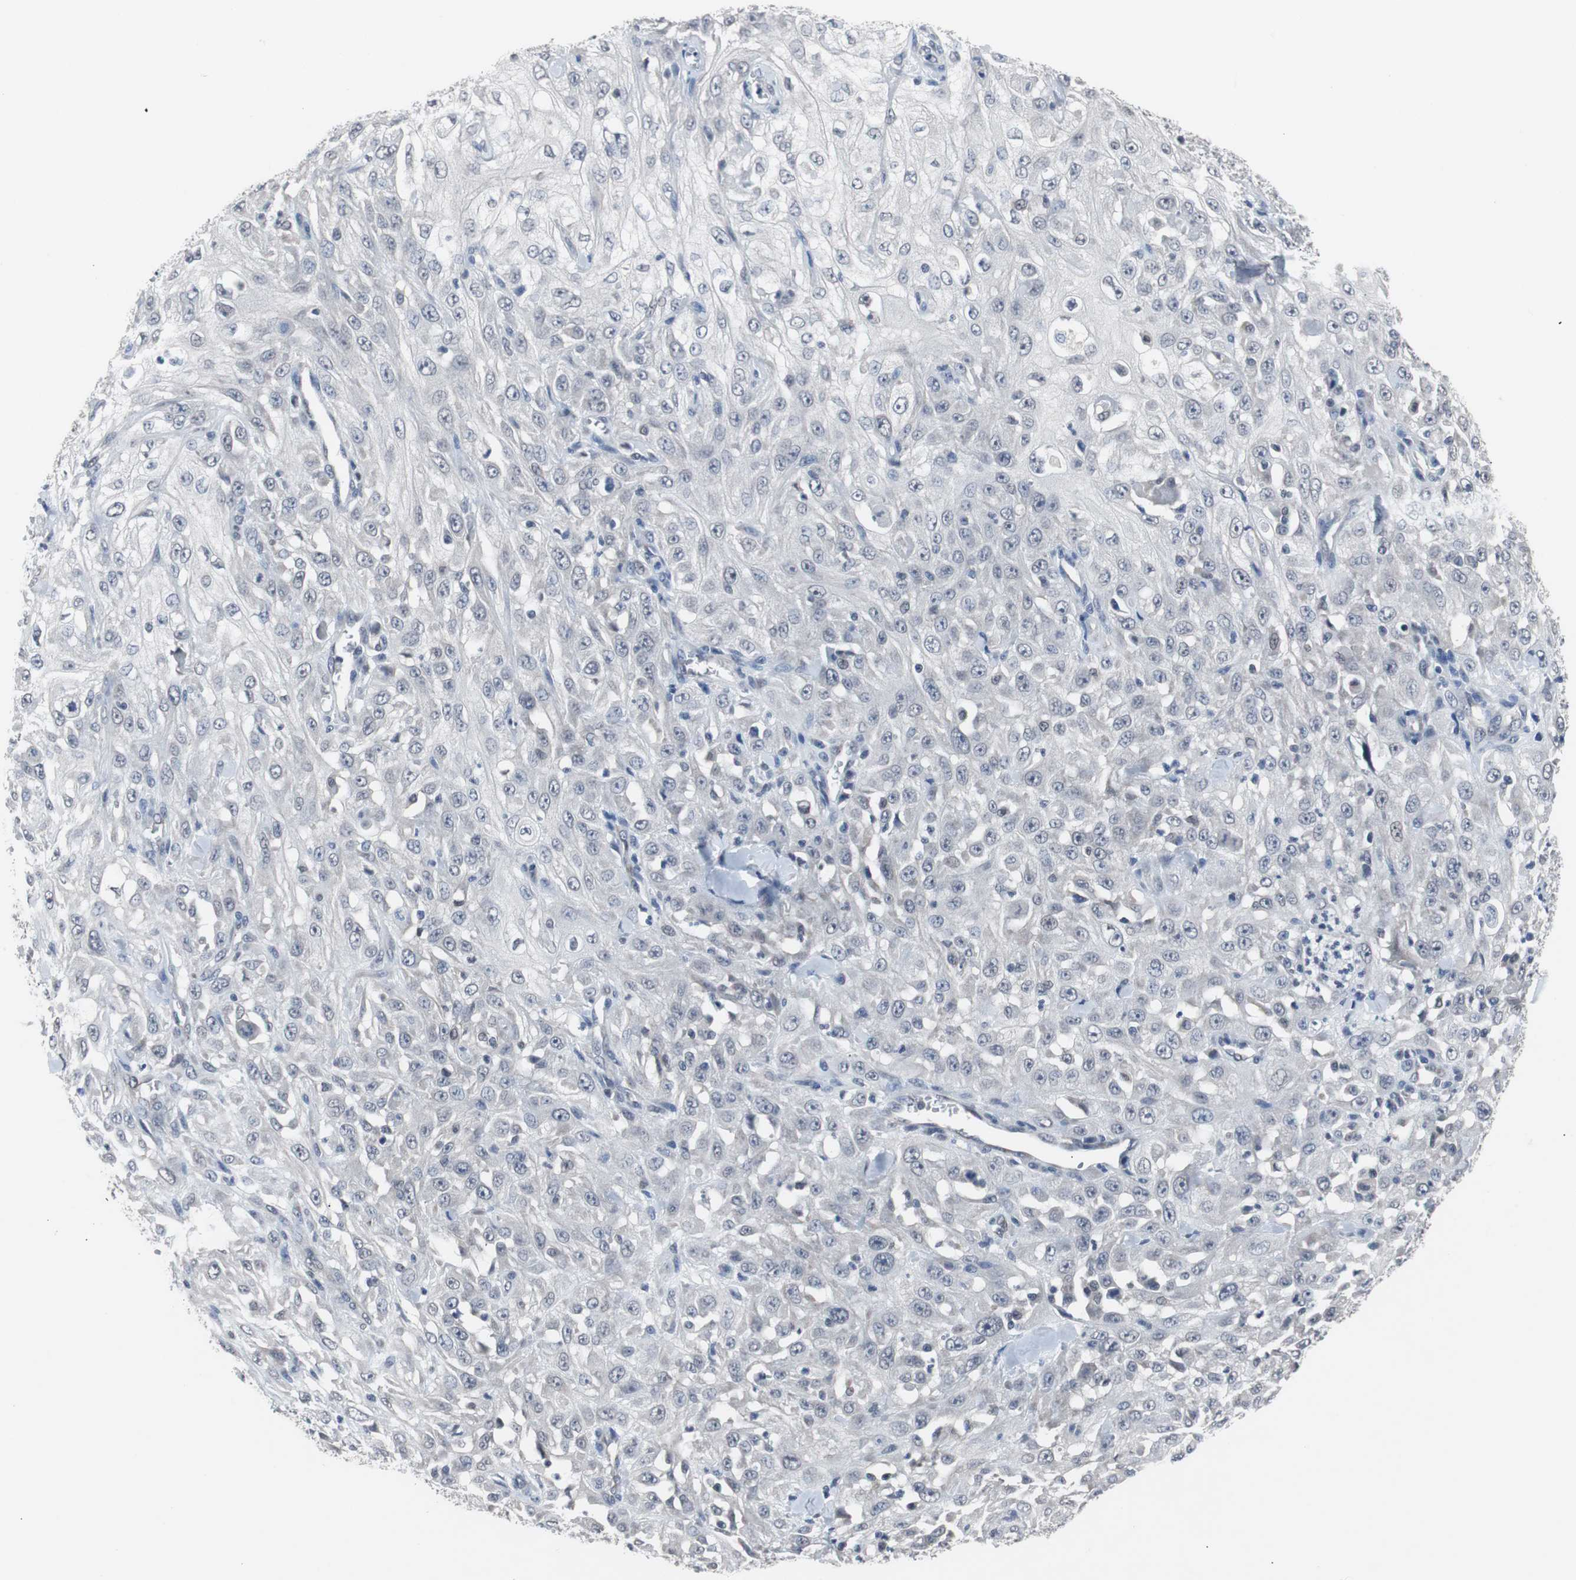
{"staining": {"intensity": "negative", "quantity": "none", "location": "none"}, "tissue": "skin cancer", "cell_type": "Tumor cells", "image_type": "cancer", "snomed": [{"axis": "morphology", "description": "Squamous cell carcinoma, NOS"}, {"axis": "morphology", "description": "Squamous cell carcinoma, metastatic, NOS"}, {"axis": "topography", "description": "Skin"}, {"axis": "topography", "description": "Lymph node"}], "caption": "Immunohistochemistry histopathology image of human skin cancer stained for a protein (brown), which exhibits no staining in tumor cells. (Immunohistochemistry, brightfield microscopy, high magnification).", "gene": "RBM47", "patient": {"sex": "male", "age": 75}}